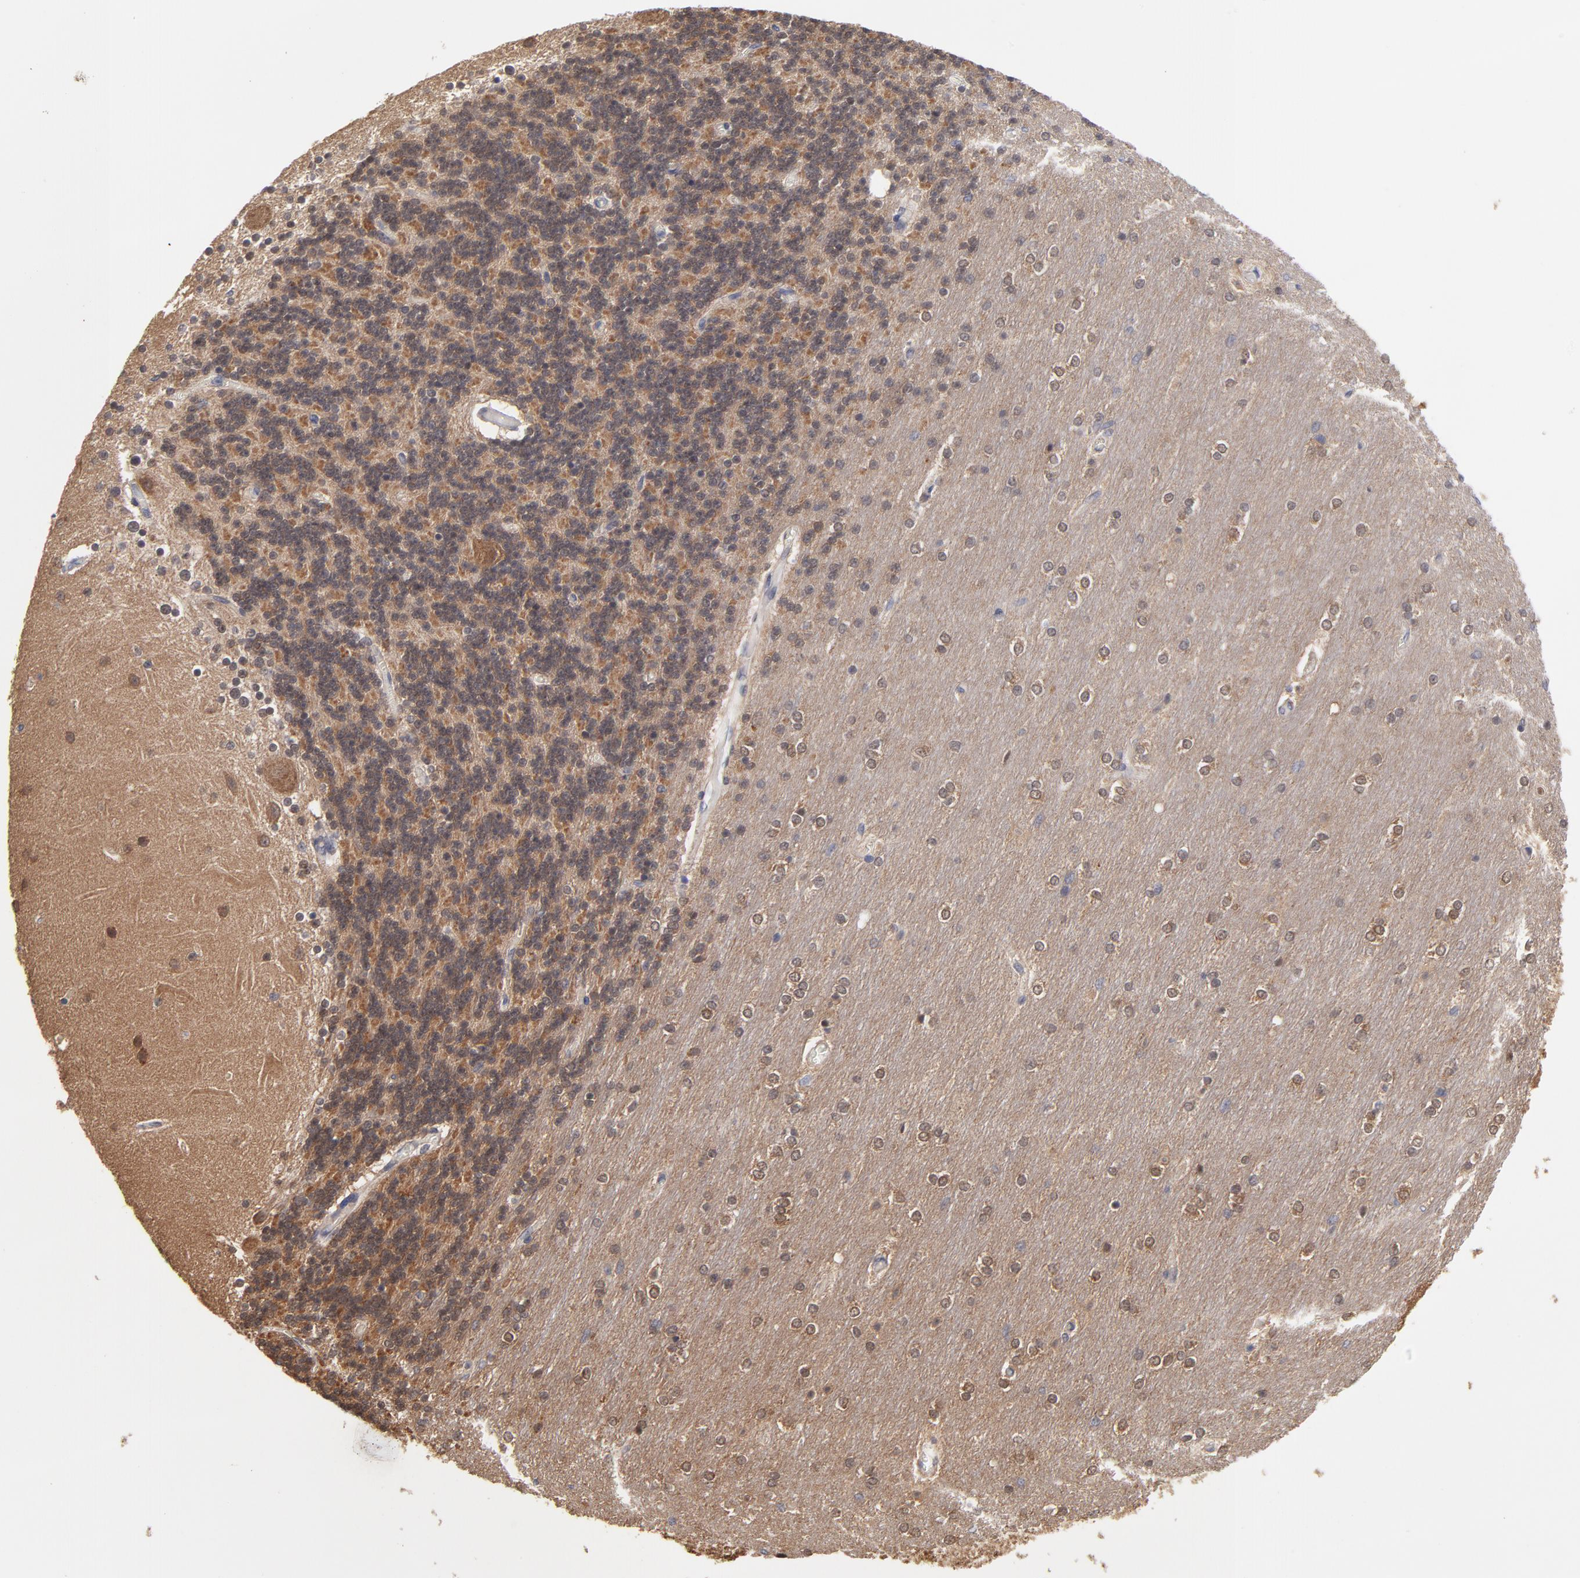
{"staining": {"intensity": "negative", "quantity": "none", "location": "none"}, "tissue": "cerebellum", "cell_type": "Cells in granular layer", "image_type": "normal", "snomed": [{"axis": "morphology", "description": "Normal tissue, NOS"}, {"axis": "topography", "description": "Cerebellum"}], "caption": "Immunohistochemical staining of benign cerebellum demonstrates no significant staining in cells in granular layer. (DAB (3,3'-diaminobenzidine) IHC with hematoxylin counter stain).", "gene": "PCMT1", "patient": {"sex": "female", "age": 54}}